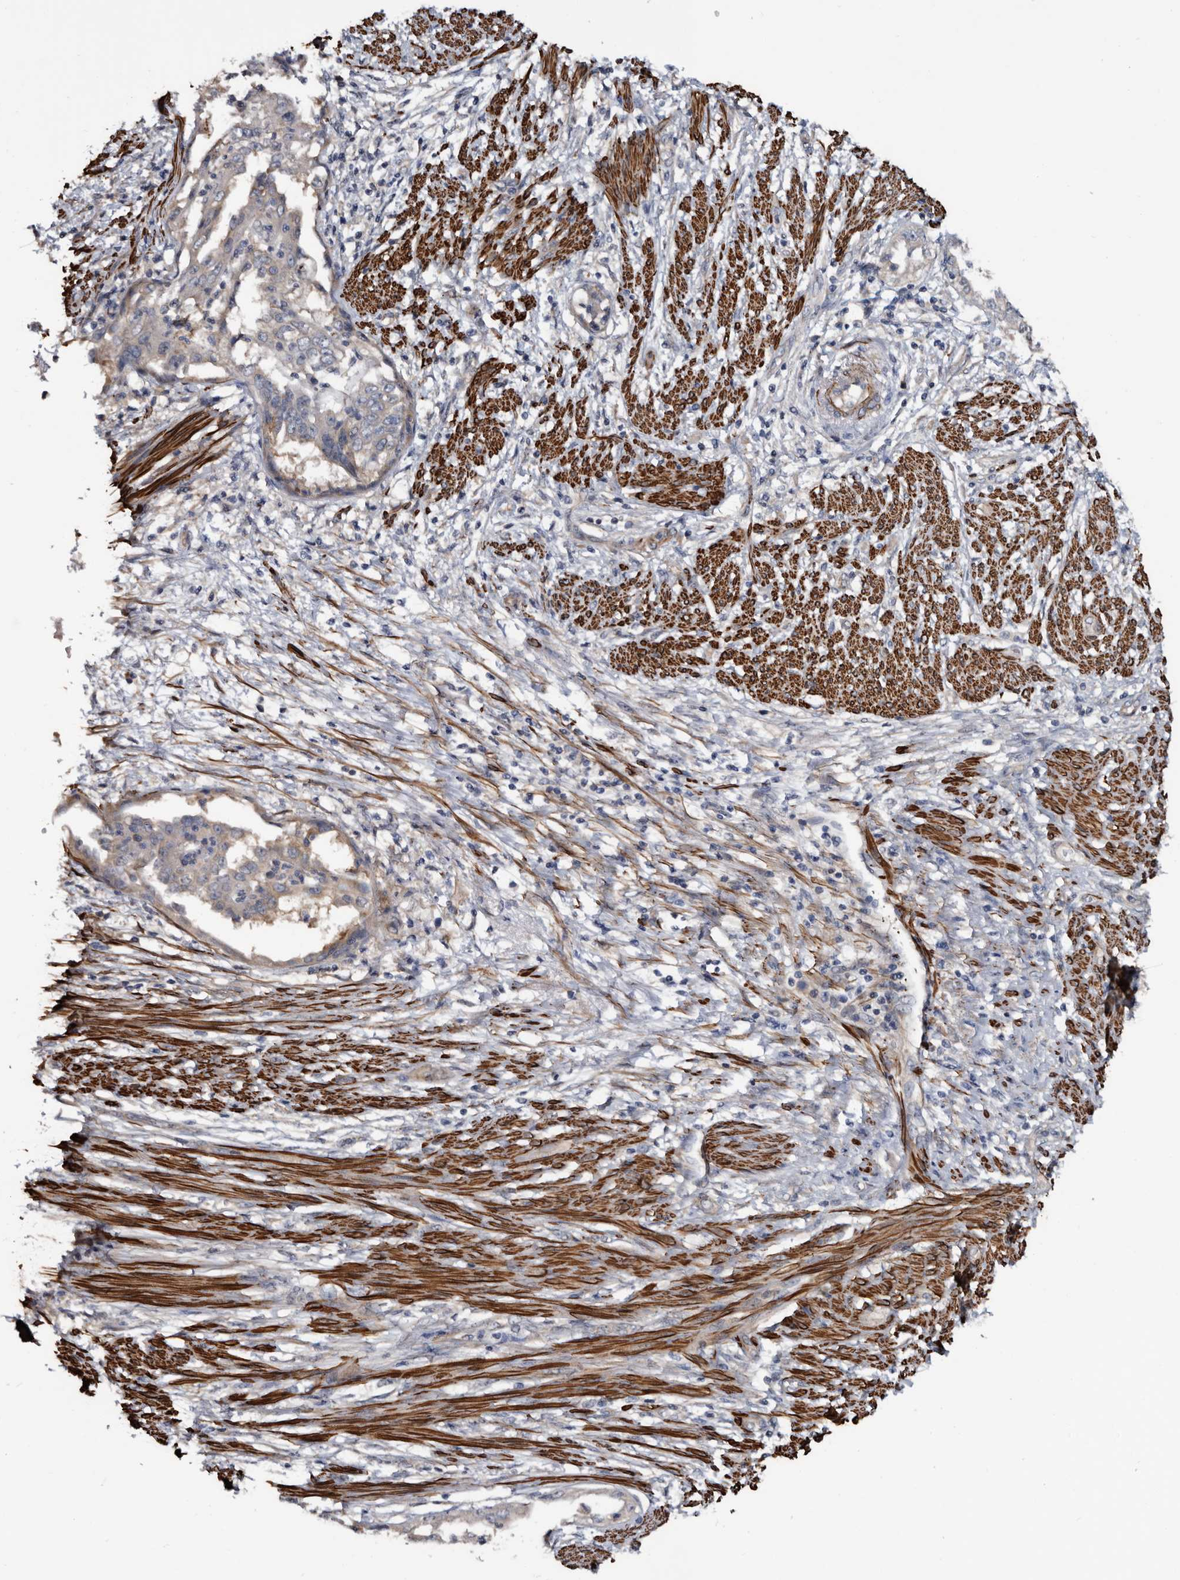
{"staining": {"intensity": "negative", "quantity": "none", "location": "none"}, "tissue": "endometrial cancer", "cell_type": "Tumor cells", "image_type": "cancer", "snomed": [{"axis": "morphology", "description": "Adenocarcinoma, NOS"}, {"axis": "topography", "description": "Endometrium"}], "caption": "Protein analysis of endometrial adenocarcinoma reveals no significant positivity in tumor cells.", "gene": "IARS1", "patient": {"sex": "female", "age": 85}}